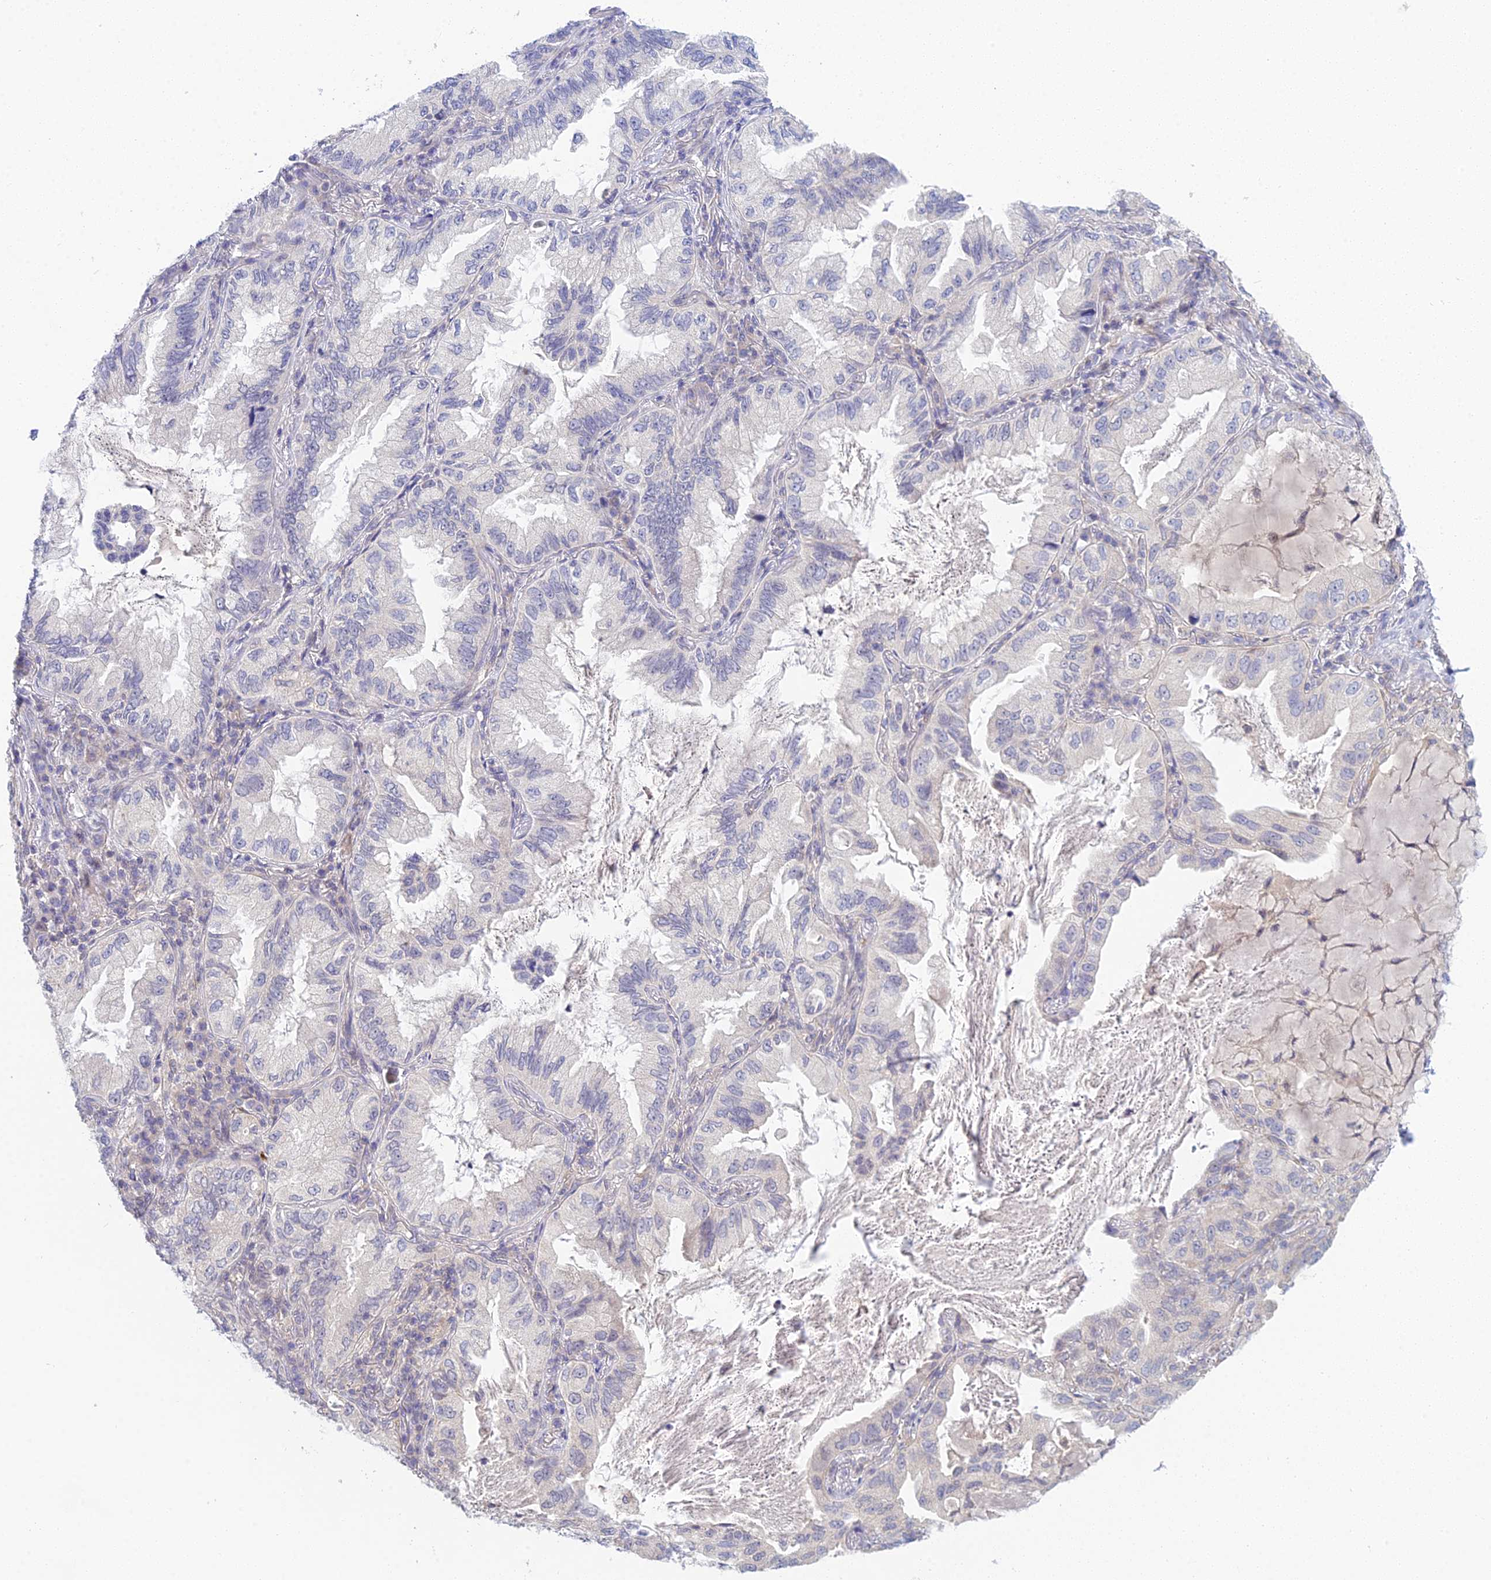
{"staining": {"intensity": "negative", "quantity": "none", "location": "none"}, "tissue": "lung cancer", "cell_type": "Tumor cells", "image_type": "cancer", "snomed": [{"axis": "morphology", "description": "Adenocarcinoma, NOS"}, {"axis": "topography", "description": "Lung"}], "caption": "A photomicrograph of human lung cancer is negative for staining in tumor cells.", "gene": "METTL26", "patient": {"sex": "female", "age": 69}}